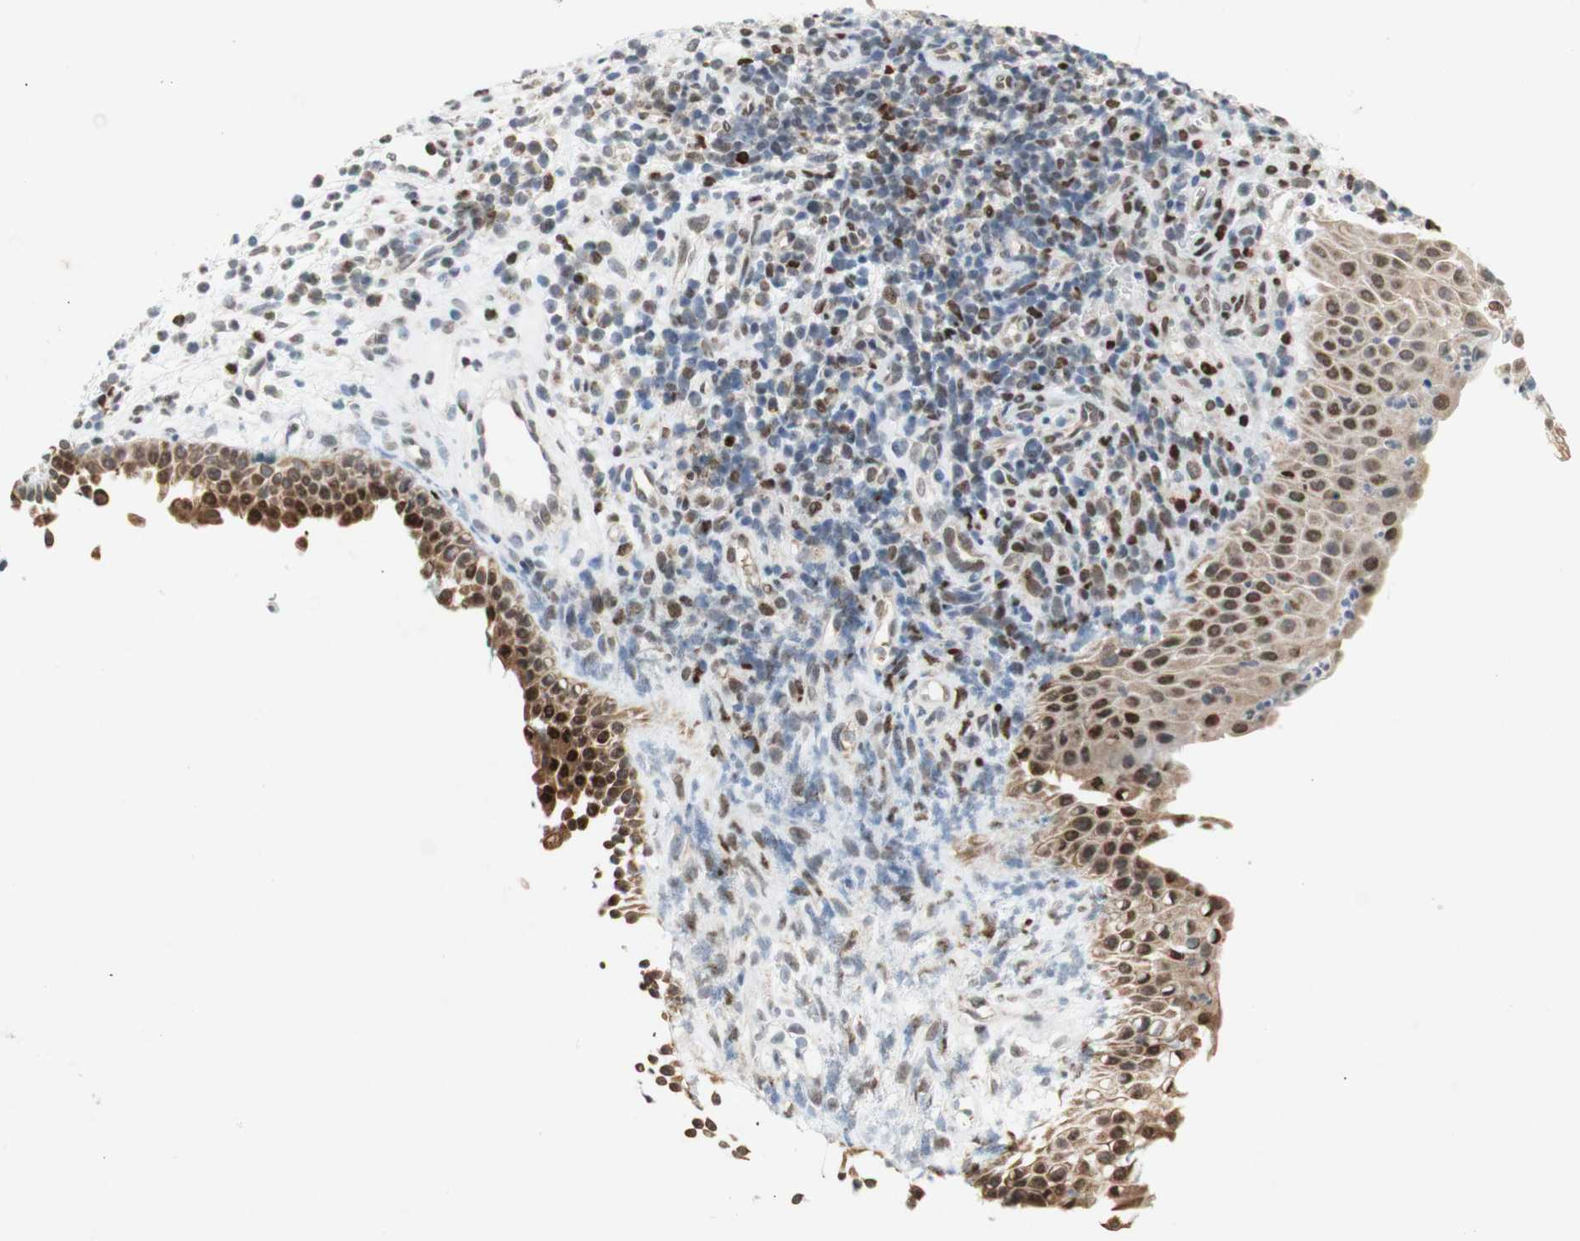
{"staining": {"intensity": "strong", "quantity": "25%-75%", "location": "cytoplasmic/membranous,nuclear"}, "tissue": "nasopharynx", "cell_type": "Respiratory epithelial cells", "image_type": "normal", "snomed": [{"axis": "morphology", "description": "Normal tissue, NOS"}, {"axis": "topography", "description": "Nasopharynx"}], "caption": "The immunohistochemical stain highlights strong cytoplasmic/membranous,nuclear expression in respiratory epithelial cells of benign nasopharynx. (DAB IHC with brightfield microscopy, high magnification).", "gene": "DNMT3A", "patient": {"sex": "female", "age": 51}}